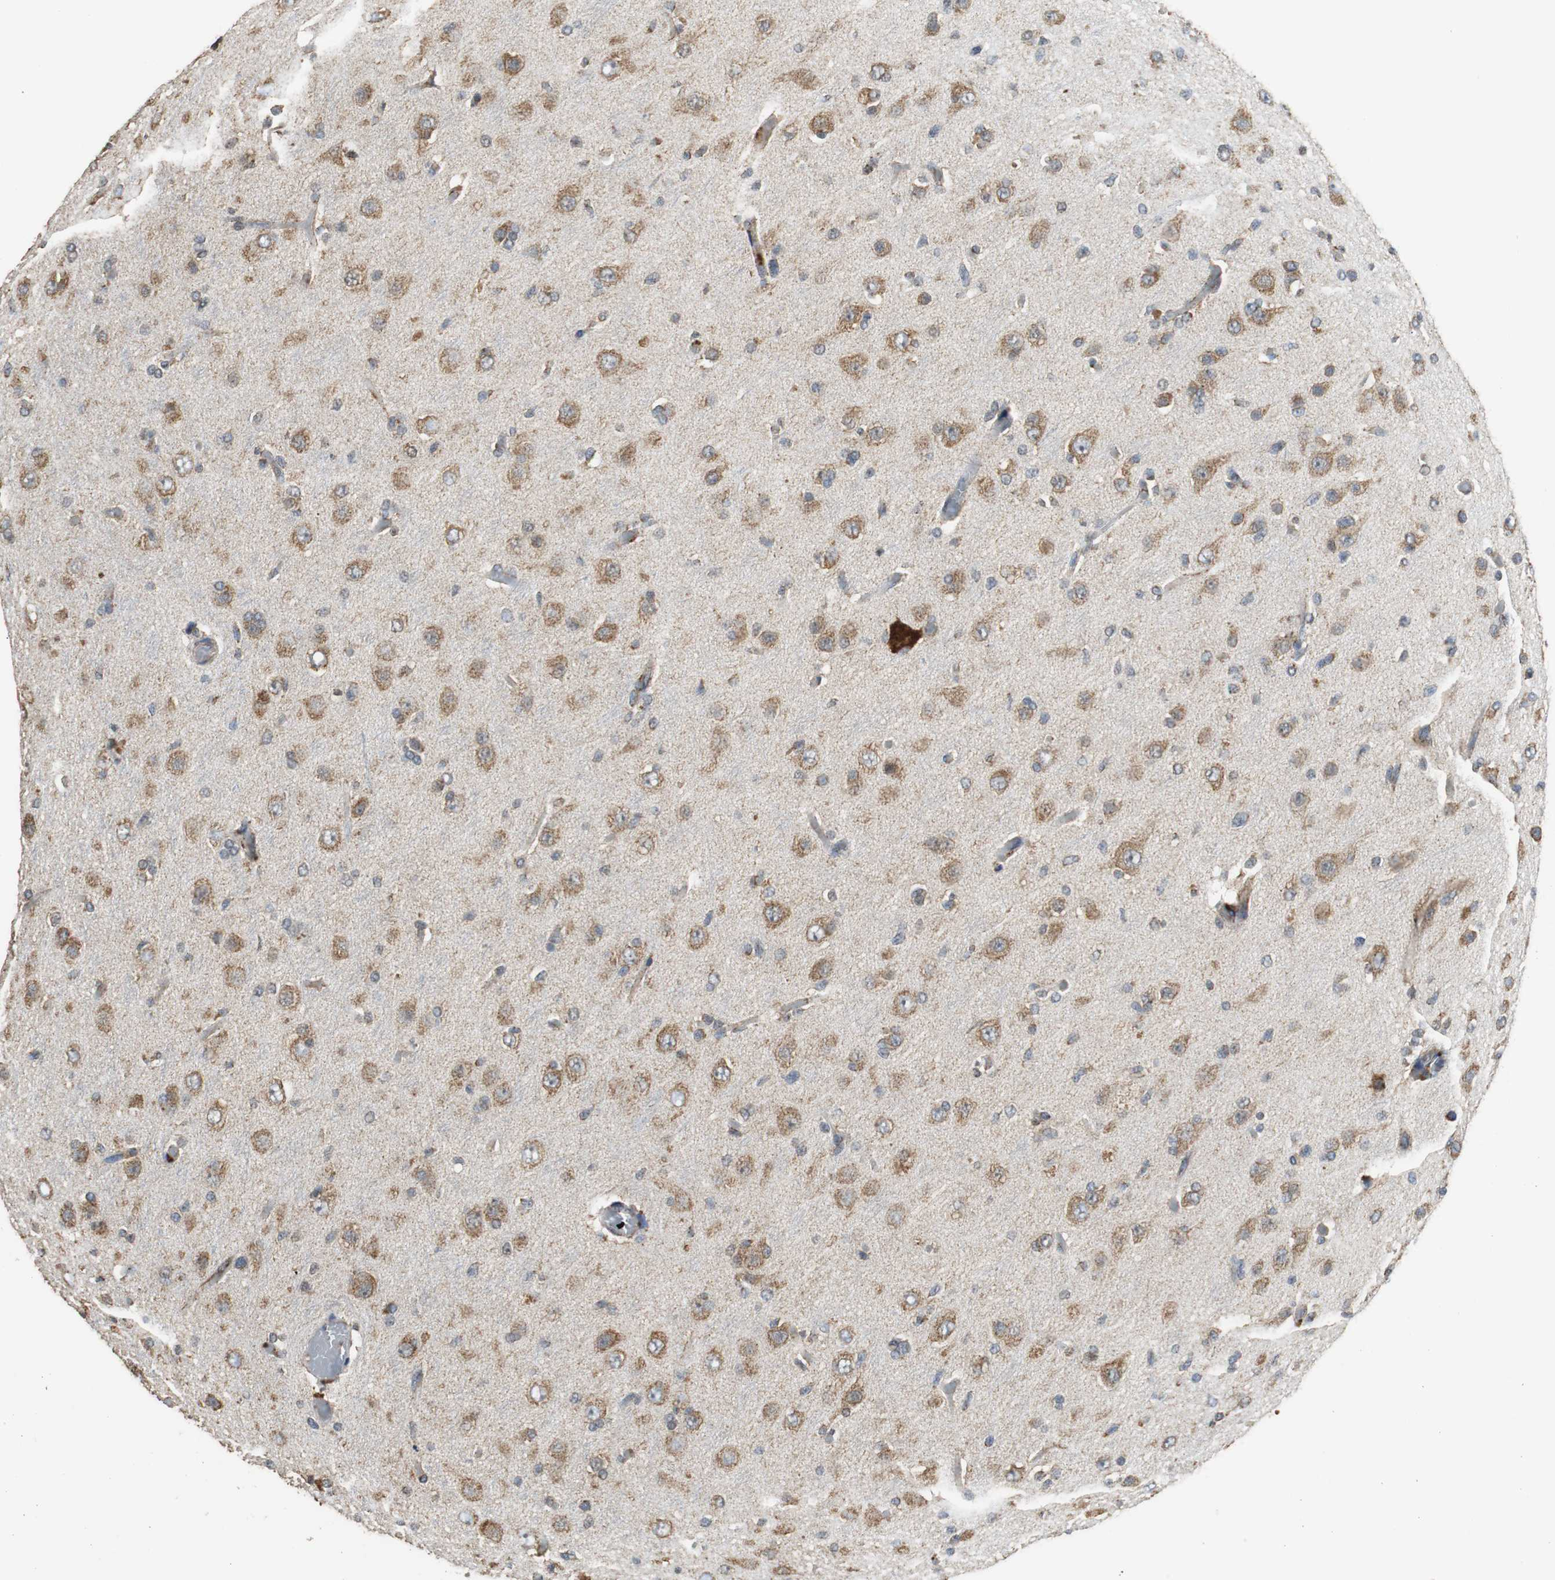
{"staining": {"intensity": "weak", "quantity": "25%-75%", "location": "cytoplasmic/membranous"}, "tissue": "glioma", "cell_type": "Tumor cells", "image_type": "cancer", "snomed": [{"axis": "morphology", "description": "Glioma, malignant, High grade"}, {"axis": "topography", "description": "Brain"}], "caption": "Tumor cells demonstrate low levels of weak cytoplasmic/membranous positivity in about 25%-75% of cells in human malignant glioma (high-grade).", "gene": "NNT", "patient": {"sex": "male", "age": 33}}